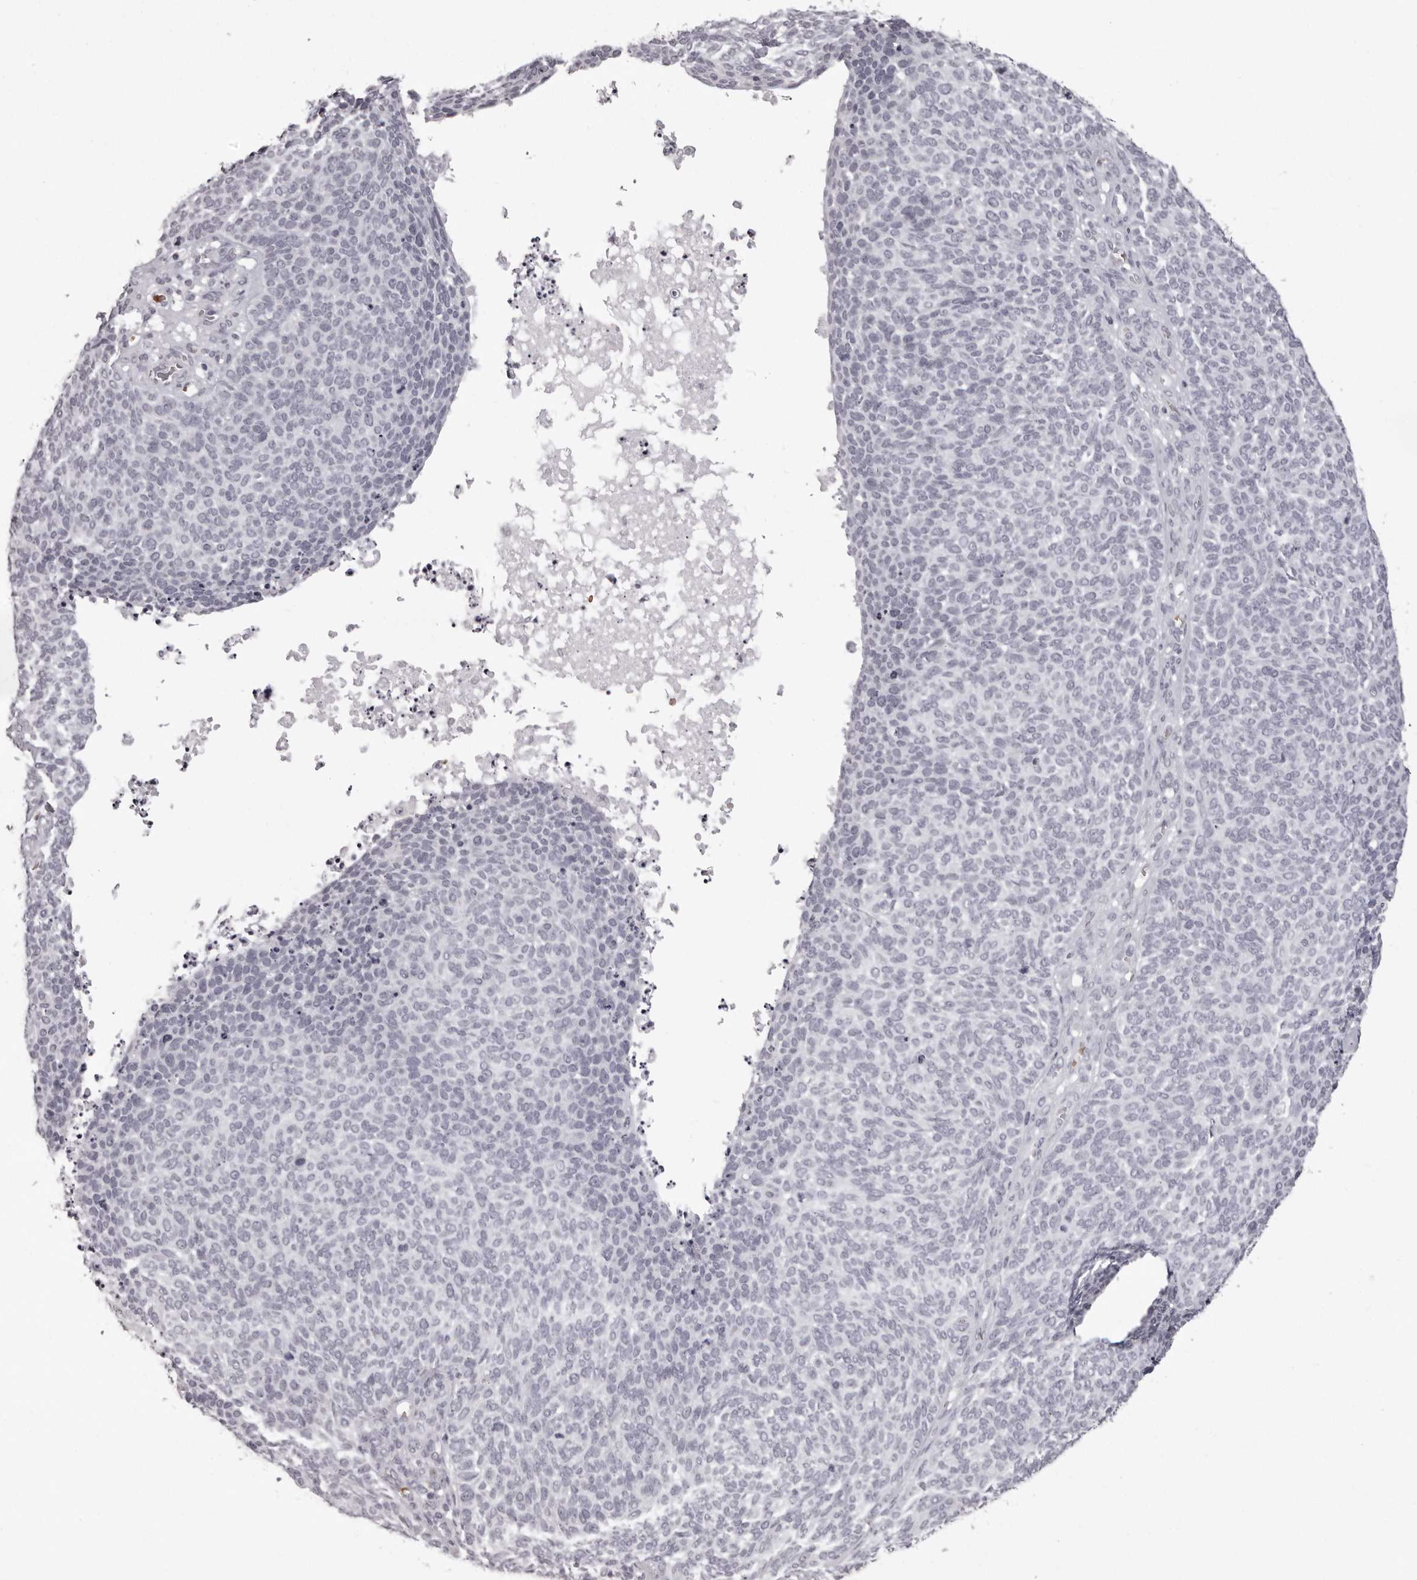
{"staining": {"intensity": "negative", "quantity": "none", "location": "none"}, "tissue": "skin cancer", "cell_type": "Tumor cells", "image_type": "cancer", "snomed": [{"axis": "morphology", "description": "Squamous cell carcinoma, NOS"}, {"axis": "topography", "description": "Skin"}], "caption": "A high-resolution image shows immunohistochemistry staining of skin cancer, which reveals no significant staining in tumor cells. The staining is performed using DAB brown chromogen with nuclei counter-stained in using hematoxylin.", "gene": "C8orf74", "patient": {"sex": "female", "age": 90}}